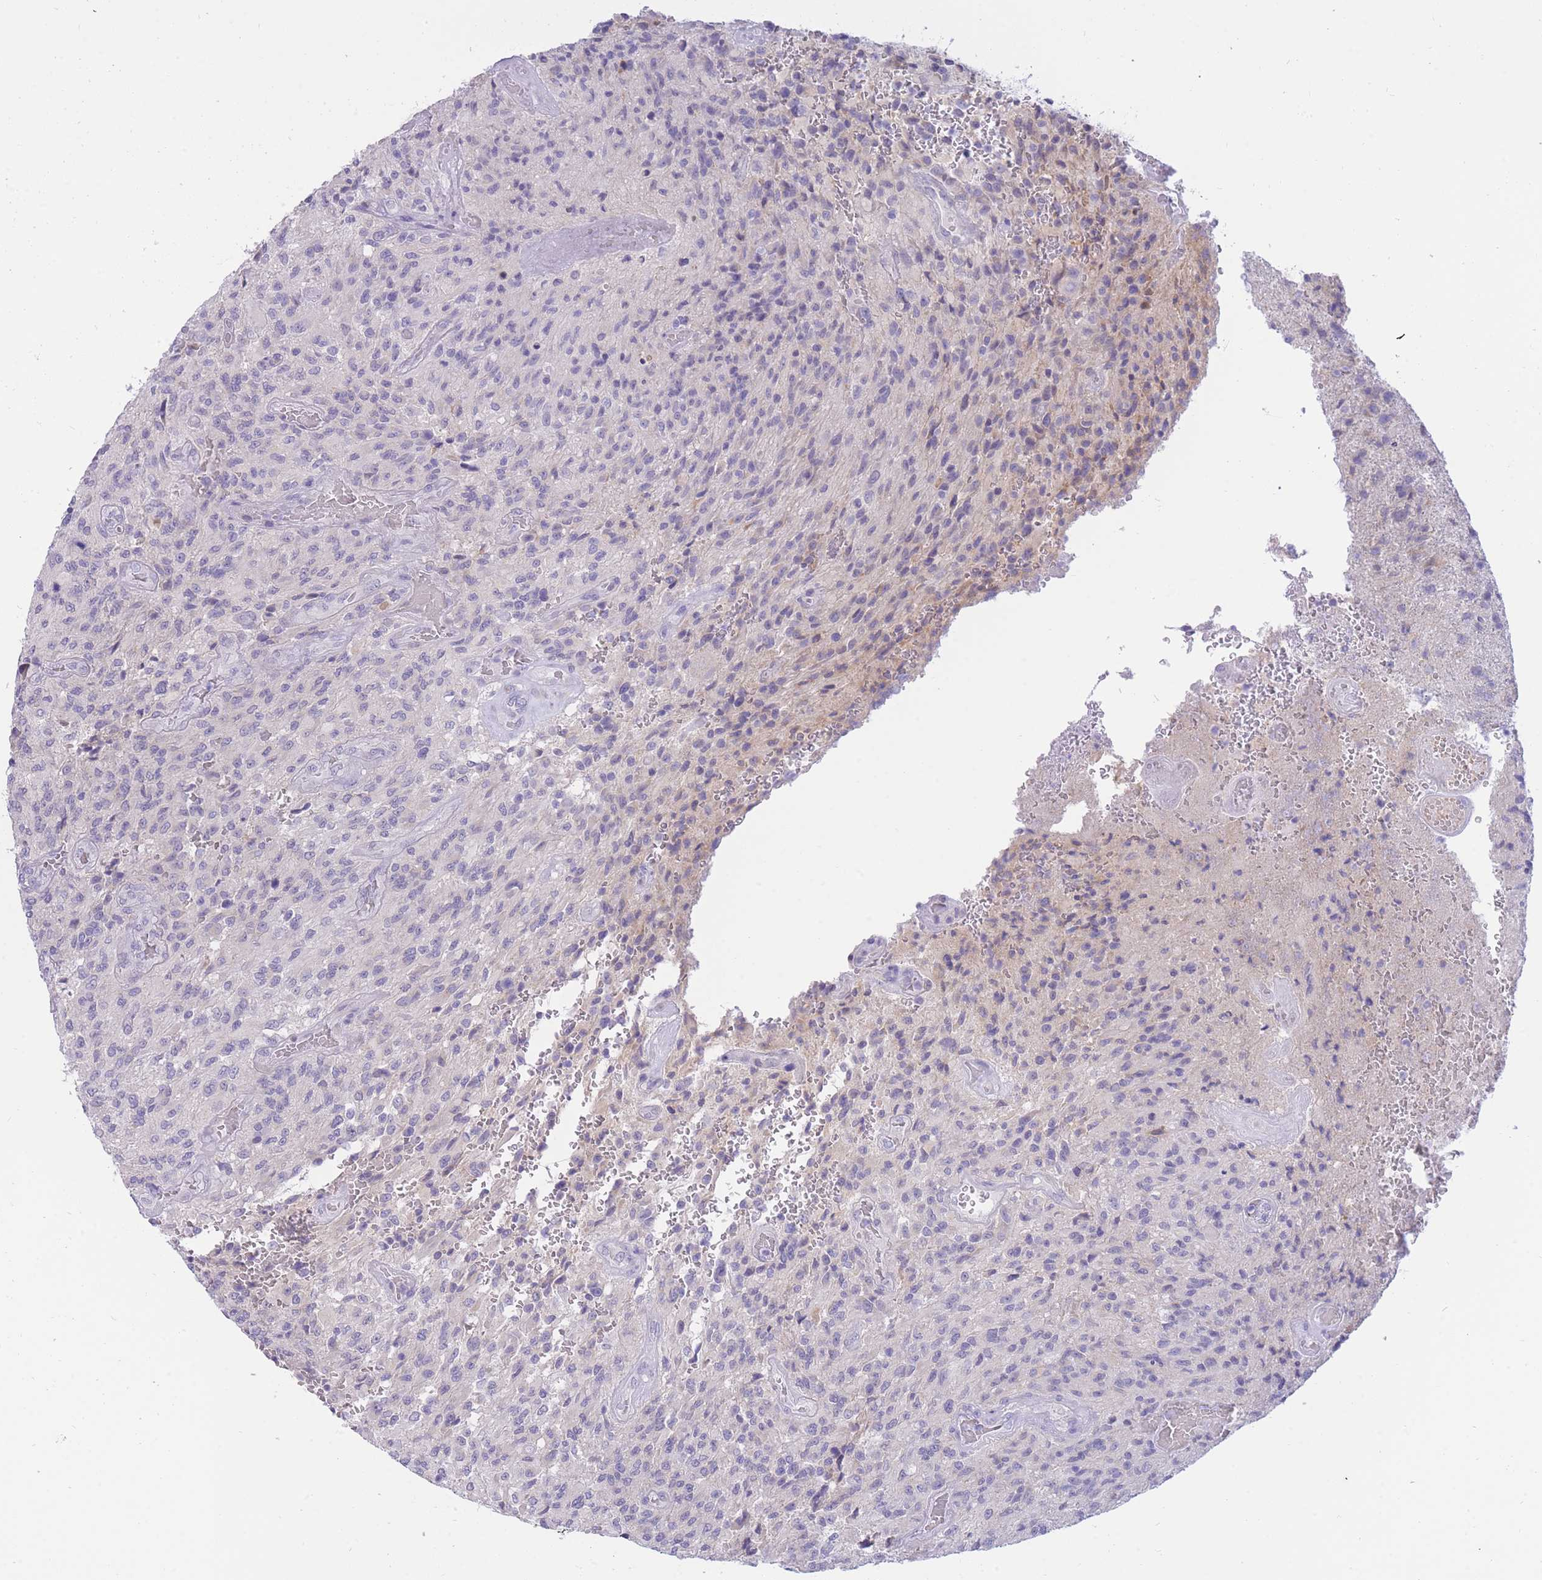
{"staining": {"intensity": "negative", "quantity": "none", "location": "none"}, "tissue": "glioma", "cell_type": "Tumor cells", "image_type": "cancer", "snomed": [{"axis": "morphology", "description": "Normal tissue, NOS"}, {"axis": "morphology", "description": "Glioma, malignant, High grade"}, {"axis": "topography", "description": "Cerebral cortex"}], "caption": "DAB (3,3'-diaminobenzidine) immunohistochemical staining of glioma shows no significant staining in tumor cells.", "gene": "SSUH2", "patient": {"sex": "male", "age": 56}}